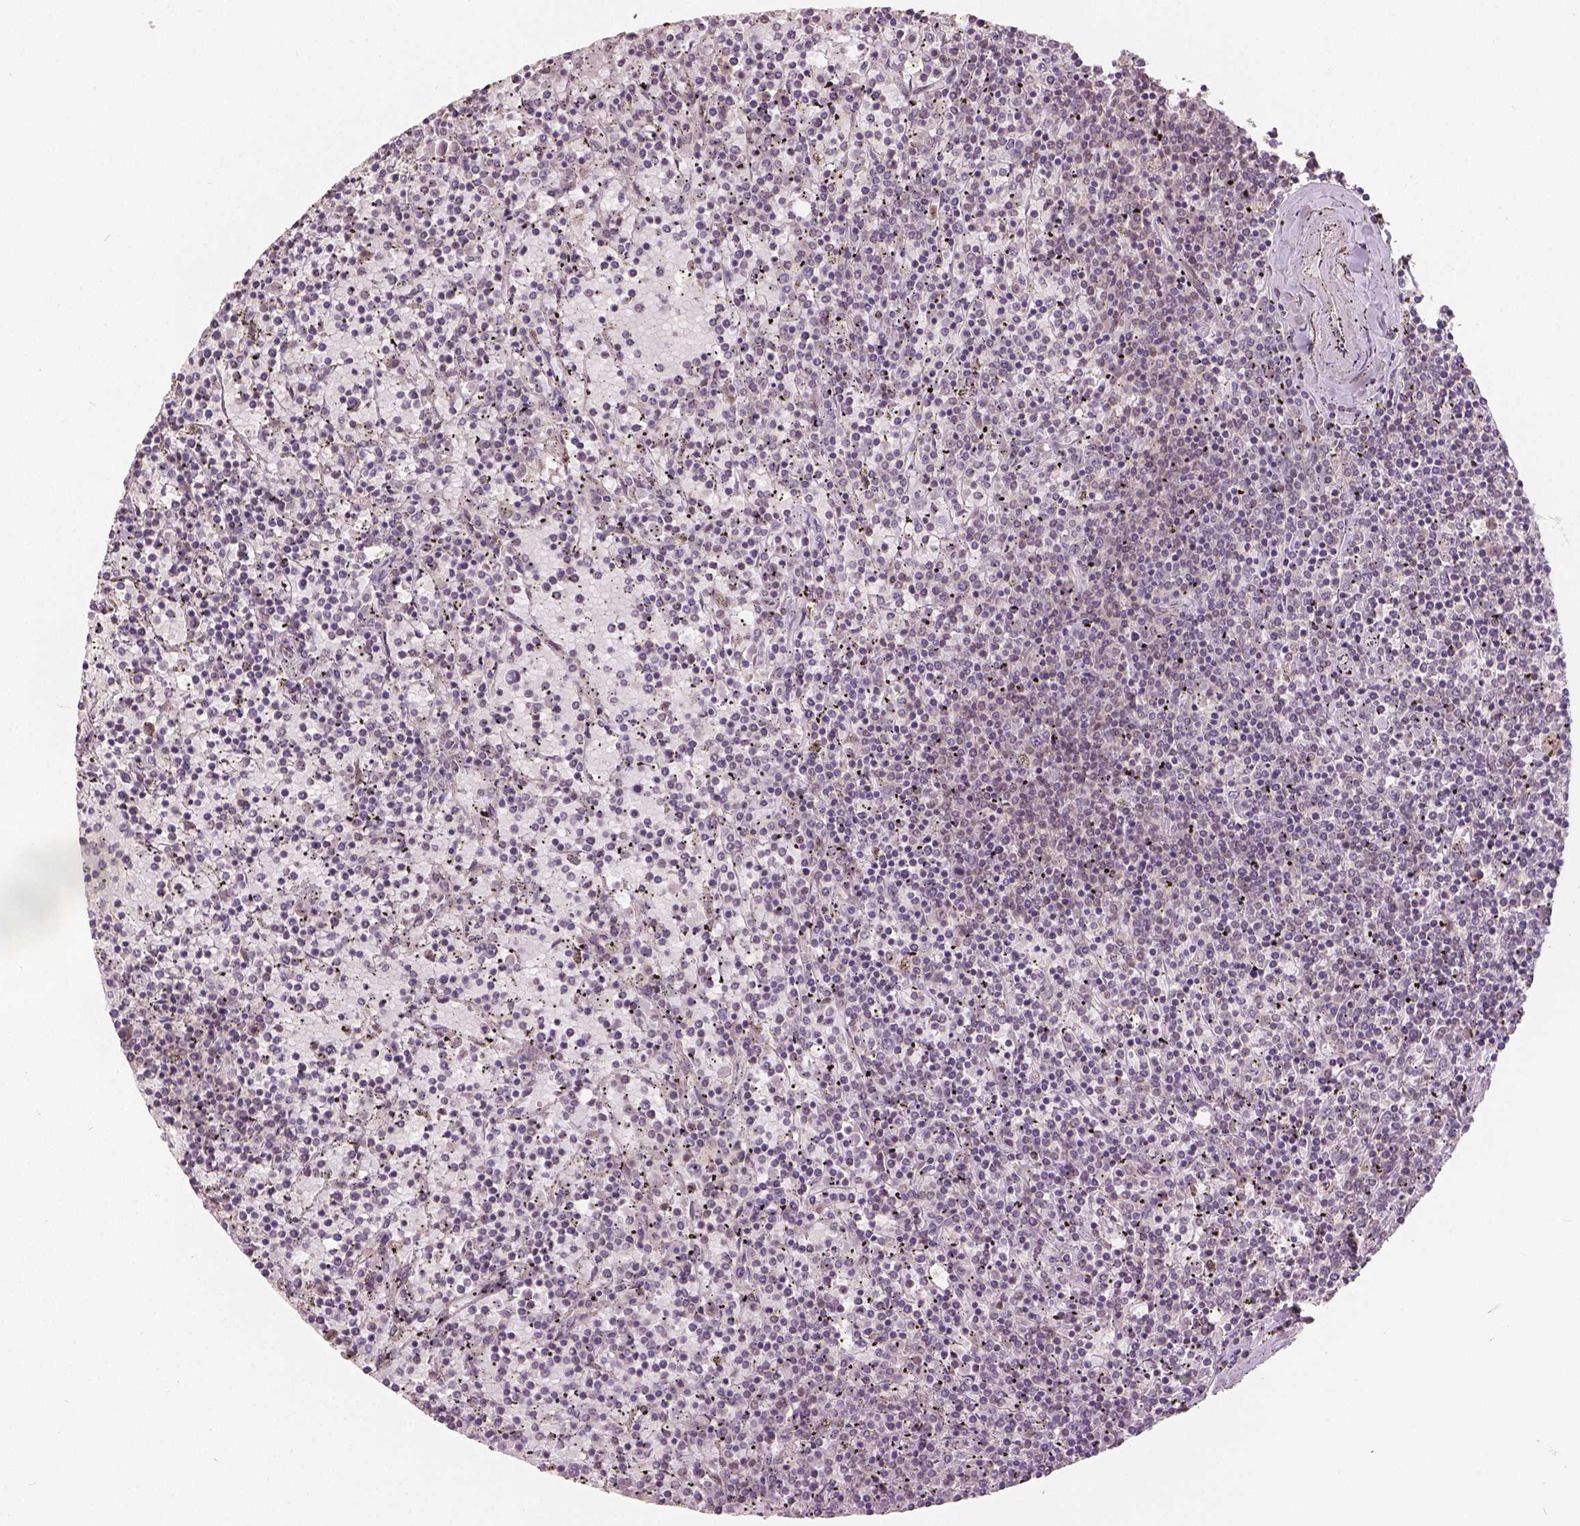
{"staining": {"intensity": "negative", "quantity": "none", "location": "none"}, "tissue": "lymphoma", "cell_type": "Tumor cells", "image_type": "cancer", "snomed": [{"axis": "morphology", "description": "Malignant lymphoma, non-Hodgkin's type, Low grade"}, {"axis": "topography", "description": "Spleen"}], "caption": "An image of malignant lymphoma, non-Hodgkin's type (low-grade) stained for a protein exhibits no brown staining in tumor cells.", "gene": "HMBOX1", "patient": {"sex": "female", "age": 77}}